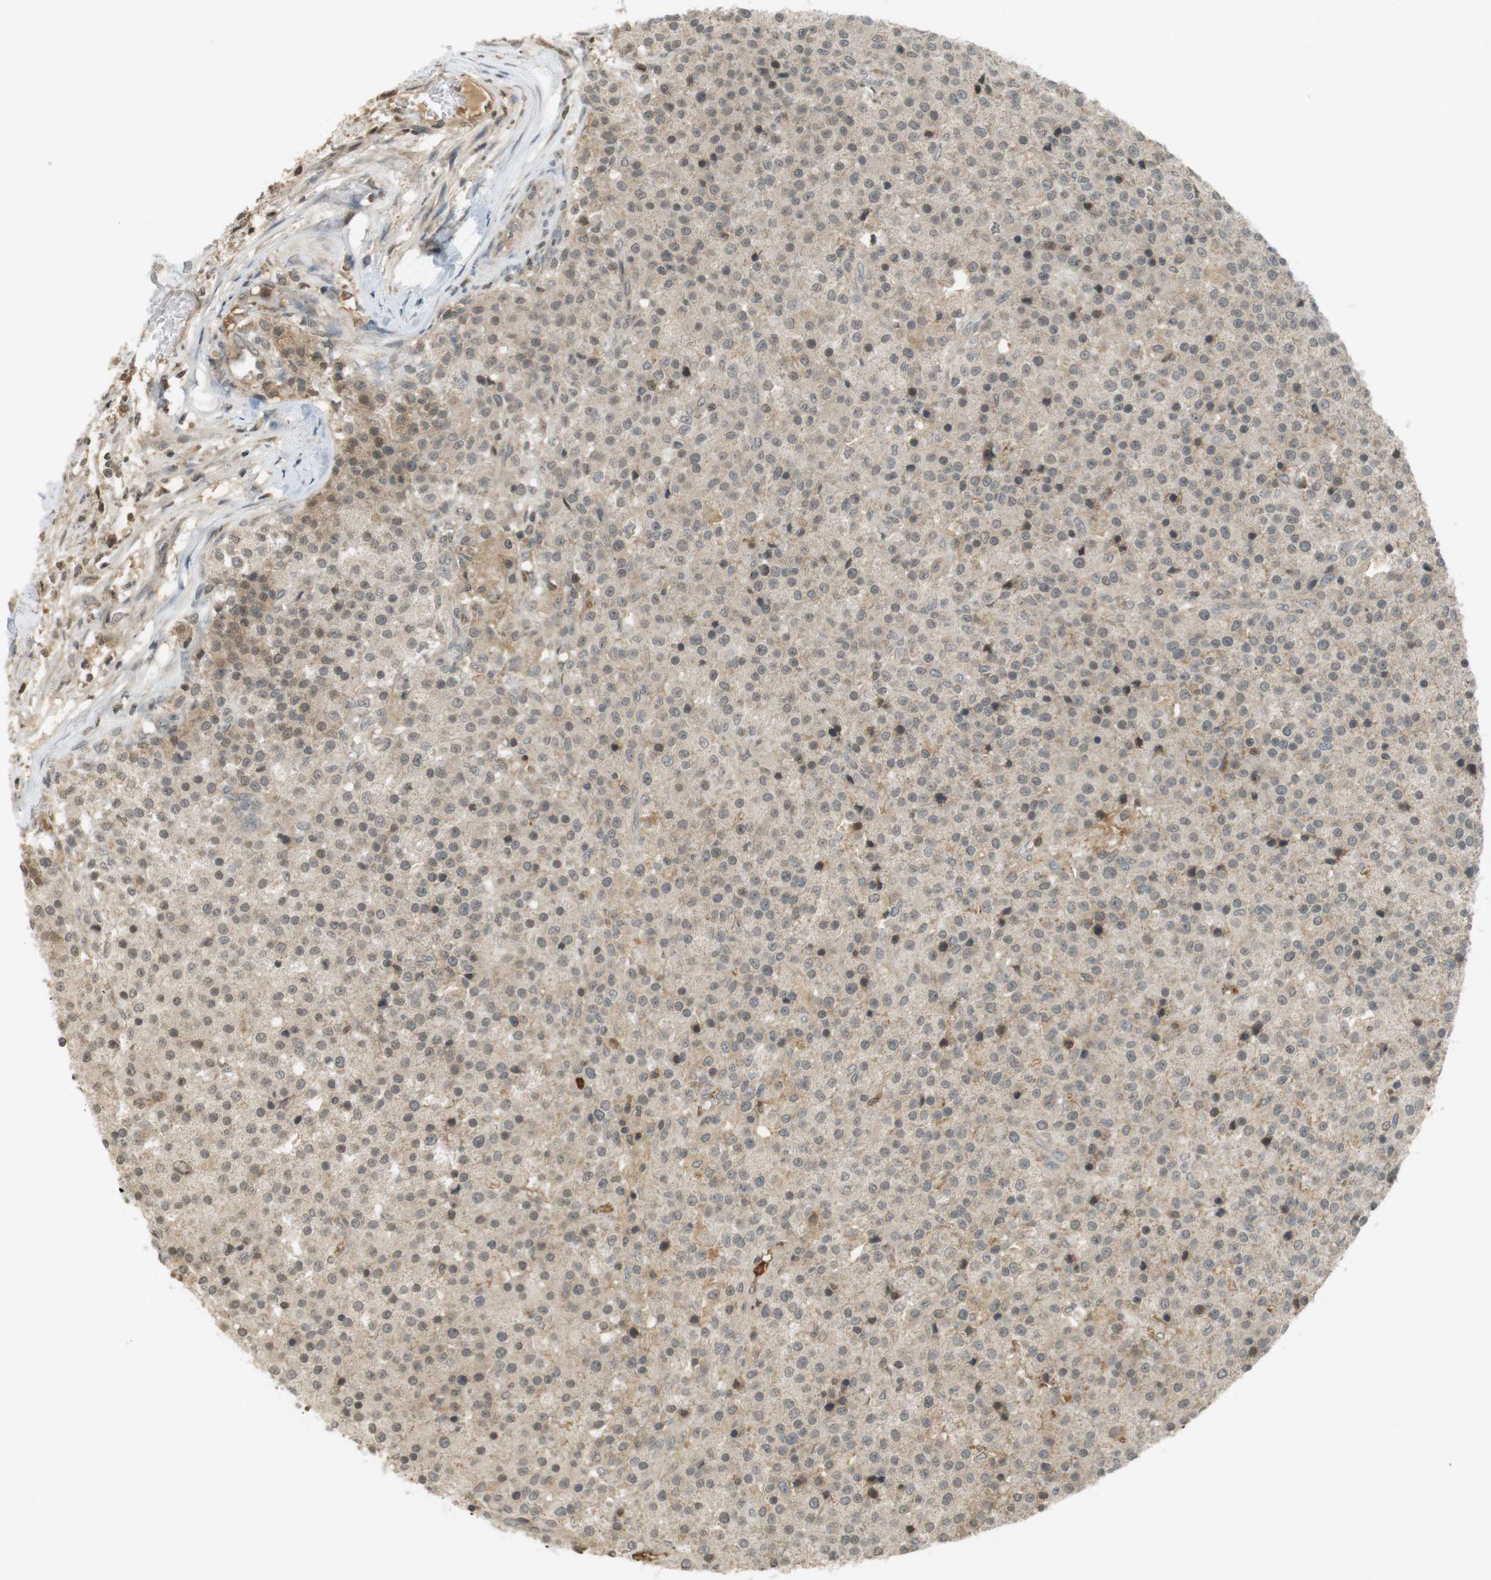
{"staining": {"intensity": "weak", "quantity": ">75%", "location": "cytoplasmic/membranous,nuclear"}, "tissue": "testis cancer", "cell_type": "Tumor cells", "image_type": "cancer", "snomed": [{"axis": "morphology", "description": "Seminoma, NOS"}, {"axis": "topography", "description": "Testis"}], "caption": "Immunohistochemistry image of neoplastic tissue: seminoma (testis) stained using immunohistochemistry (IHC) displays low levels of weak protein expression localized specifically in the cytoplasmic/membranous and nuclear of tumor cells, appearing as a cytoplasmic/membranous and nuclear brown color.", "gene": "SRR", "patient": {"sex": "male", "age": 59}}